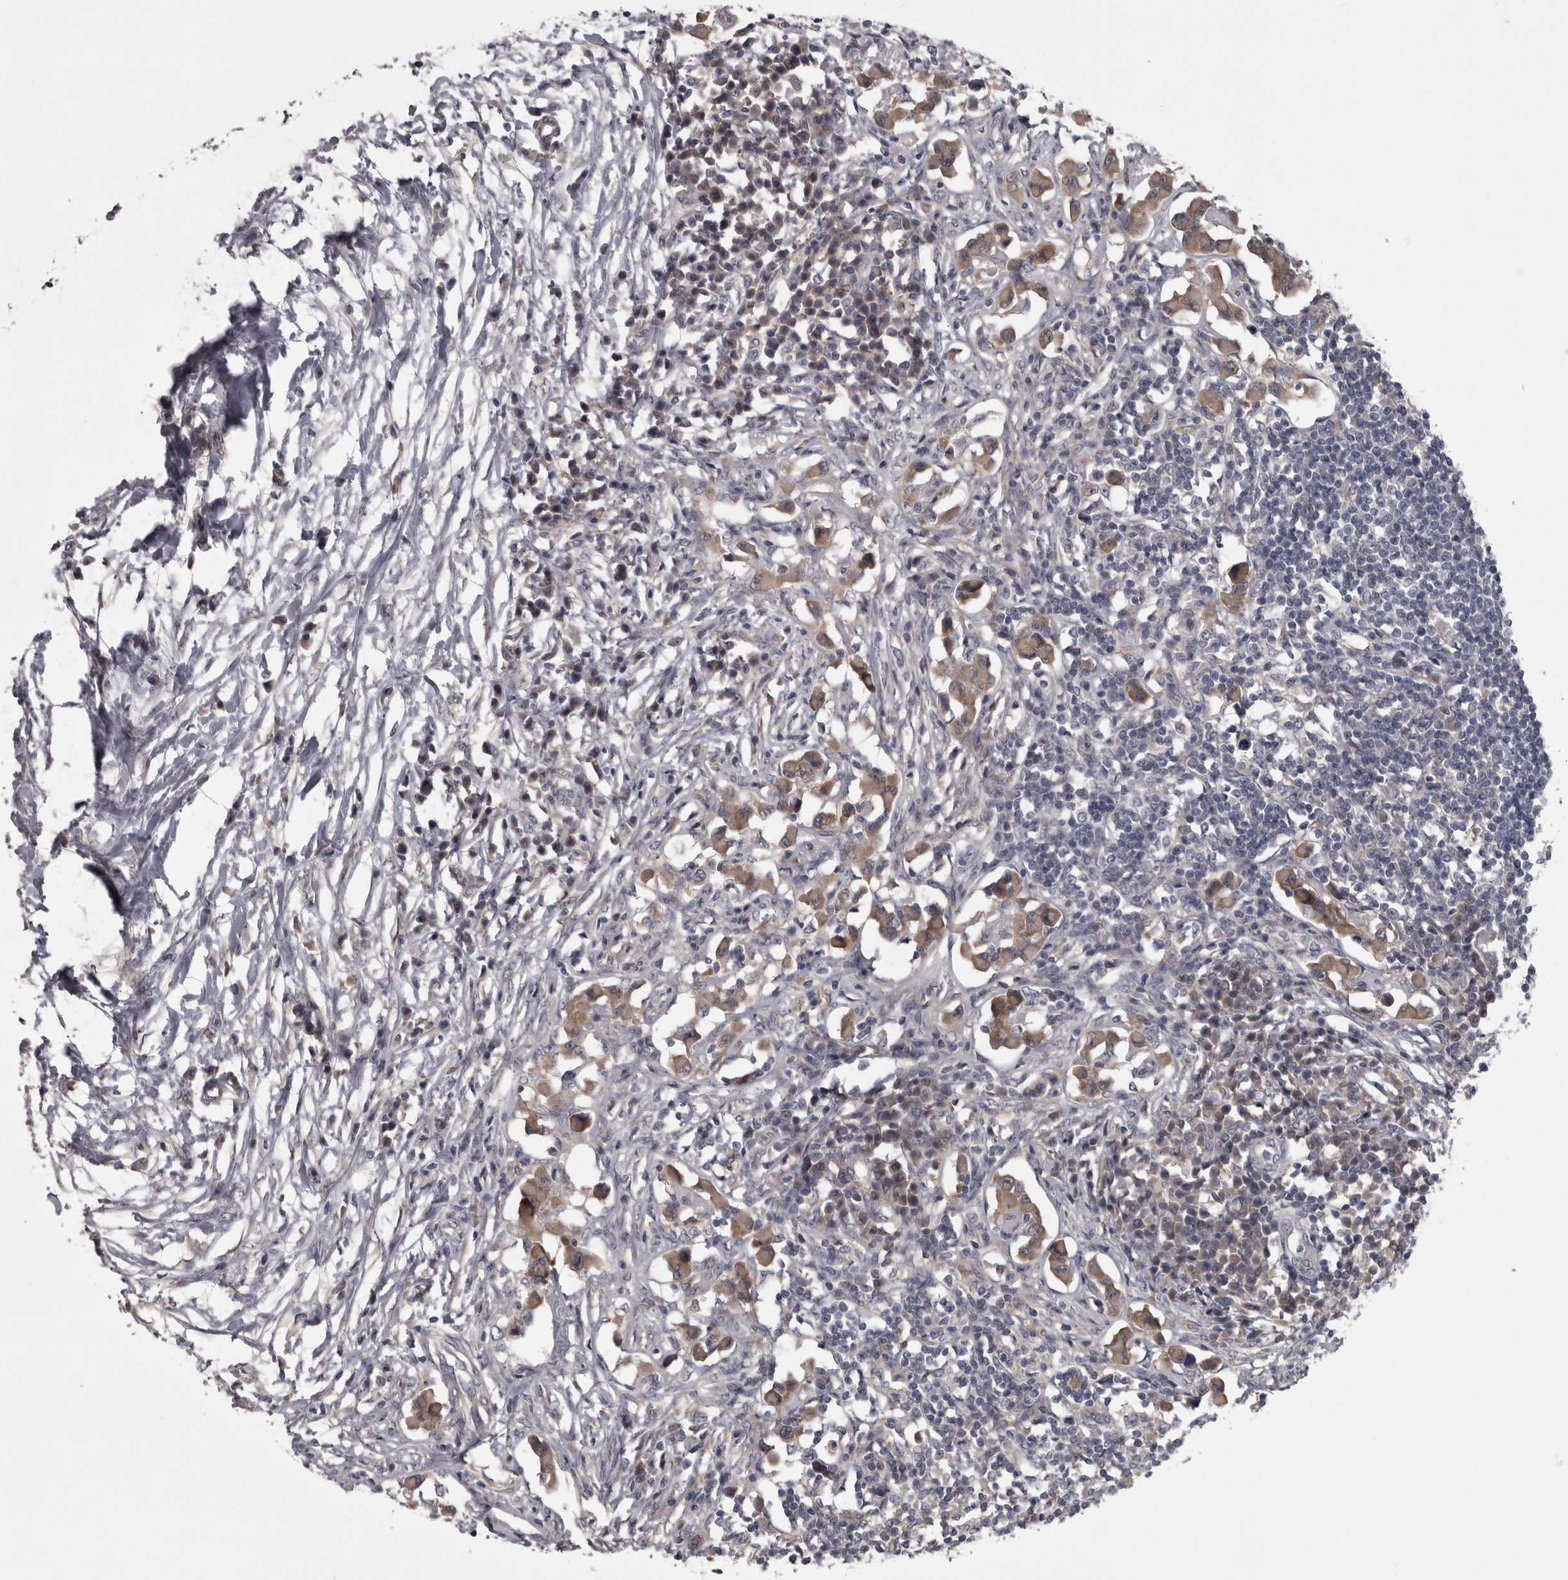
{"staining": {"intensity": "weak", "quantity": "<25%", "location": "cytoplasmic/membranous"}, "tissue": "lymph node", "cell_type": "Germinal center cells", "image_type": "normal", "snomed": [{"axis": "morphology", "description": "Normal tissue, NOS"}, {"axis": "morphology", "description": "Malignant melanoma, Metastatic site"}, {"axis": "topography", "description": "Lymph node"}], "caption": "A high-resolution image shows IHC staining of normal lymph node, which displays no significant expression in germinal center cells. (Immunohistochemistry, brightfield microscopy, high magnification).", "gene": "PRKCI", "patient": {"sex": "male", "age": 41}}